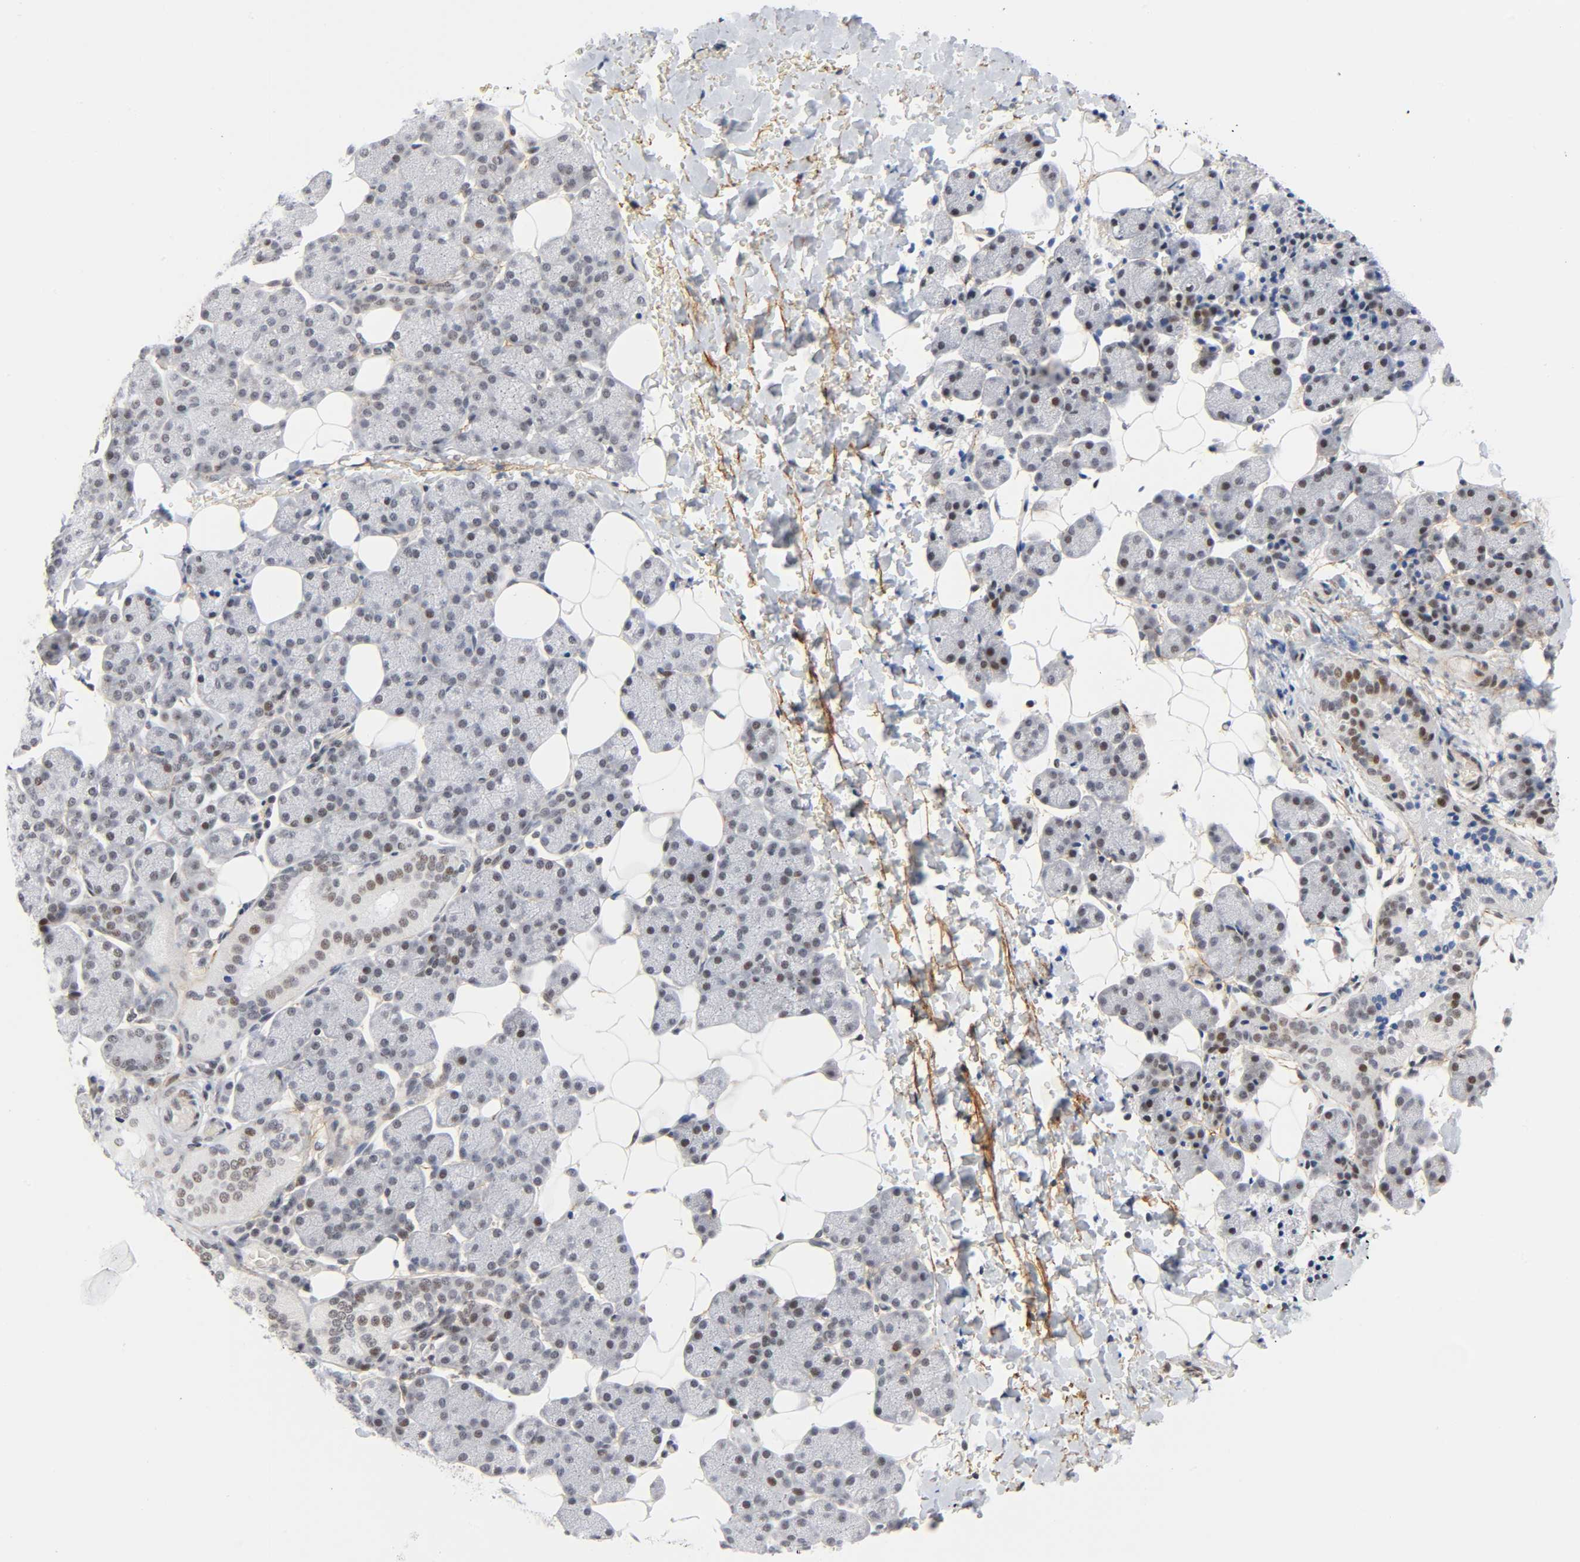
{"staining": {"intensity": "moderate", "quantity": "<25%", "location": "nuclear"}, "tissue": "salivary gland", "cell_type": "Glandular cells", "image_type": "normal", "snomed": [{"axis": "morphology", "description": "Normal tissue, NOS"}, {"axis": "topography", "description": "Lymph node"}, {"axis": "topography", "description": "Salivary gland"}], "caption": "Salivary gland stained with immunohistochemistry (IHC) displays moderate nuclear positivity in about <25% of glandular cells. (IHC, brightfield microscopy, high magnification).", "gene": "DIDO1", "patient": {"sex": "male", "age": 8}}